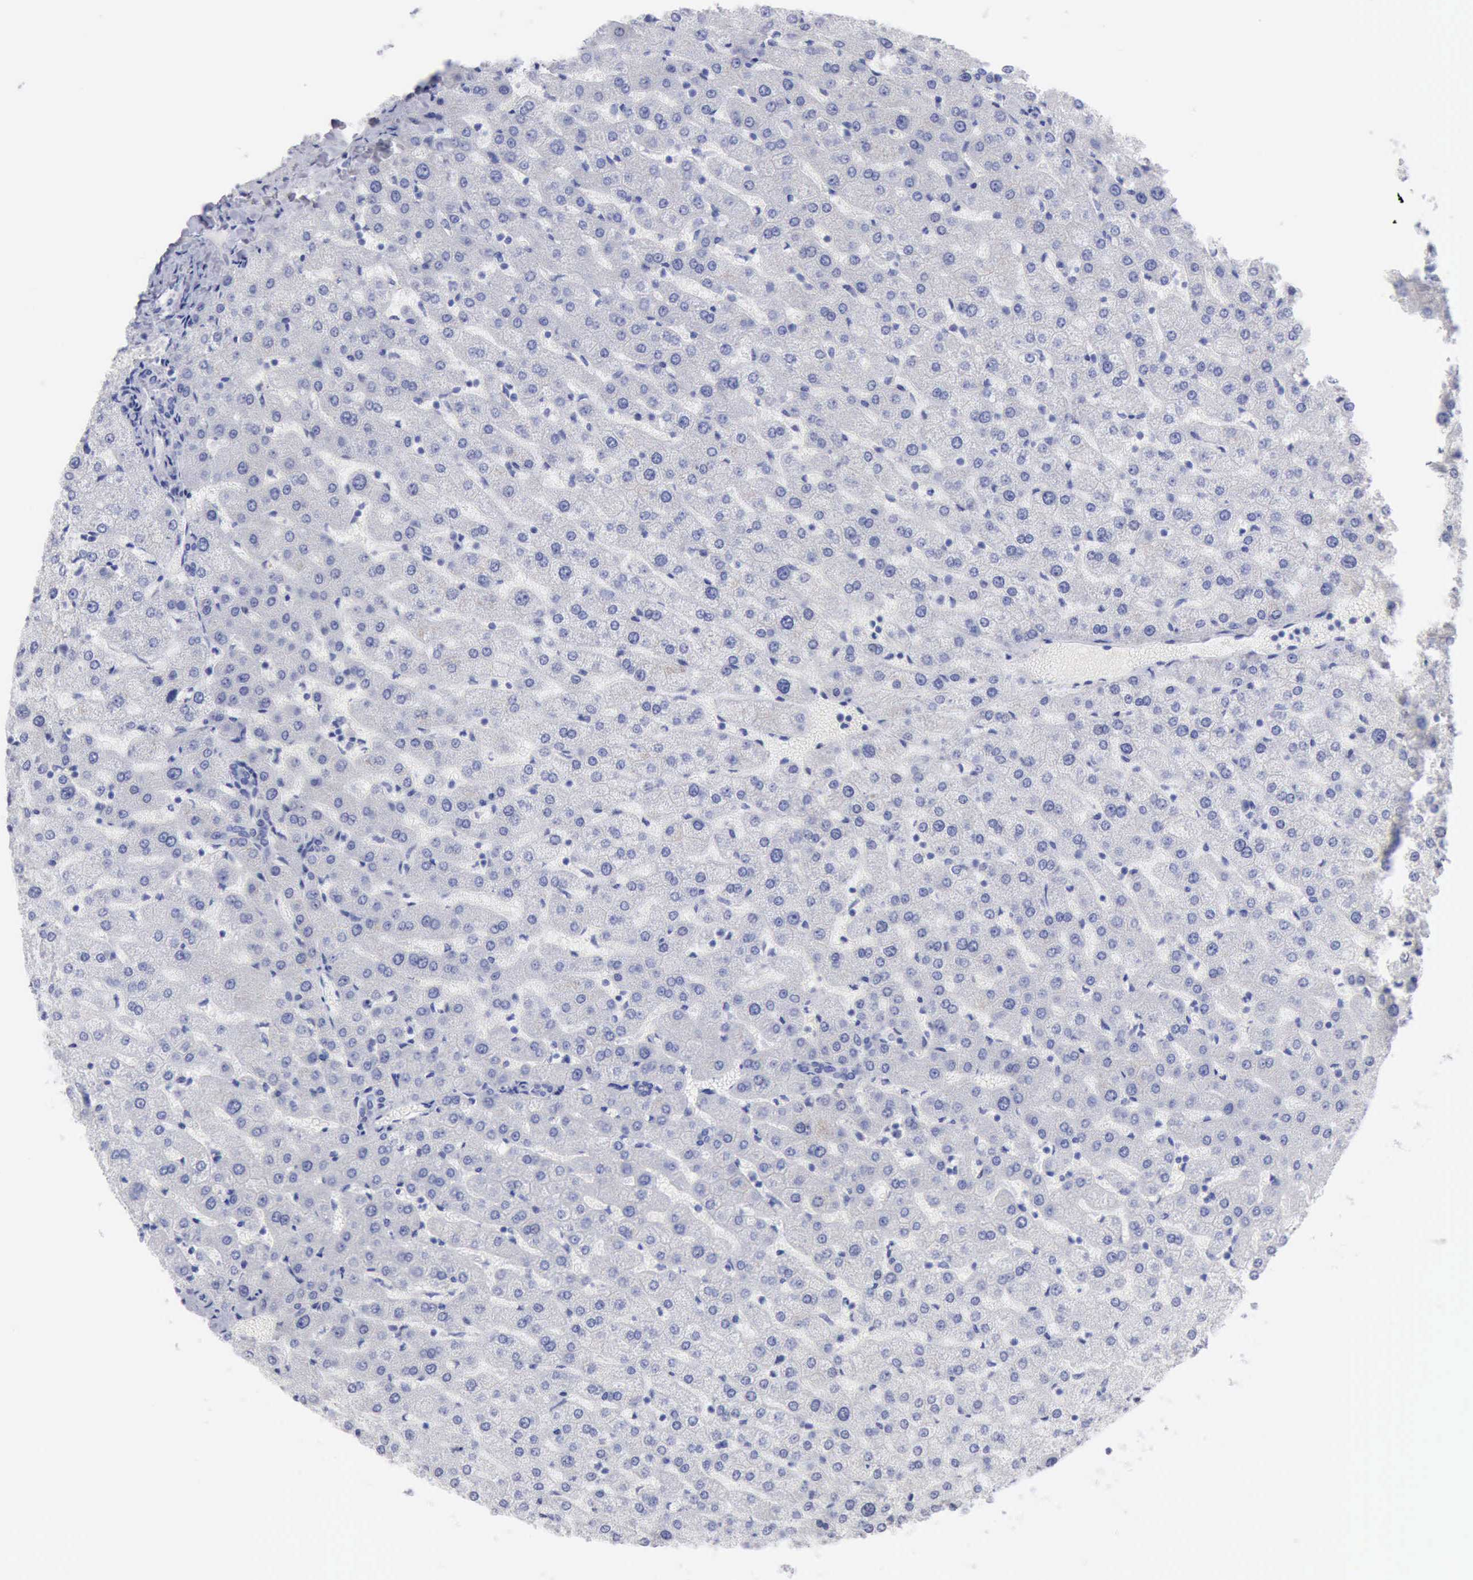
{"staining": {"intensity": "negative", "quantity": "none", "location": "none"}, "tissue": "liver", "cell_type": "Cholangiocytes", "image_type": "normal", "snomed": [{"axis": "morphology", "description": "Normal tissue, NOS"}, {"axis": "morphology", "description": "Fibrosis, NOS"}, {"axis": "topography", "description": "Liver"}], "caption": "Liver stained for a protein using immunohistochemistry demonstrates no staining cholangiocytes.", "gene": "ANGEL1", "patient": {"sex": "female", "age": 29}}